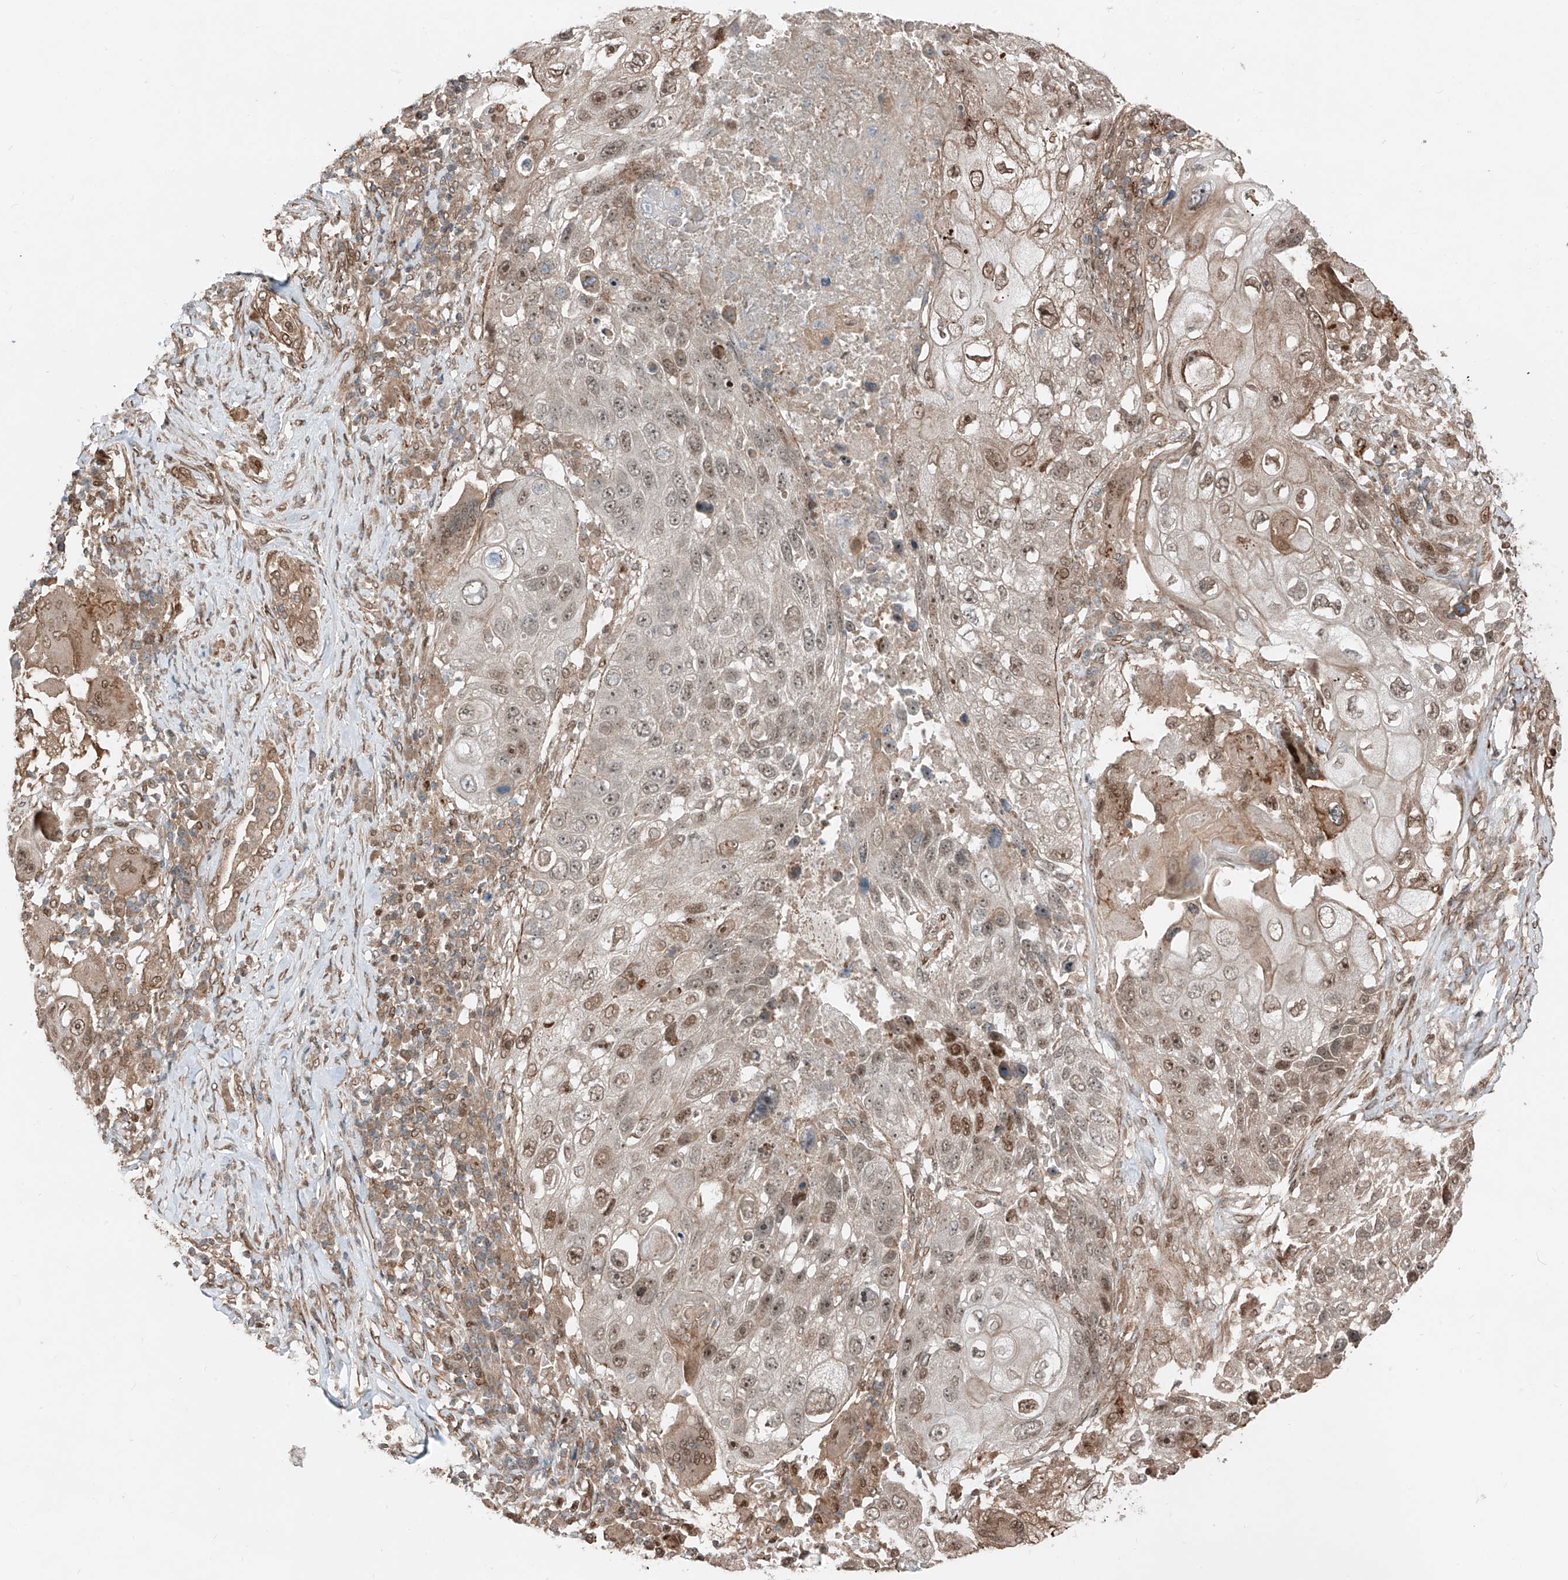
{"staining": {"intensity": "moderate", "quantity": "<25%", "location": "cytoplasmic/membranous,nuclear"}, "tissue": "lung cancer", "cell_type": "Tumor cells", "image_type": "cancer", "snomed": [{"axis": "morphology", "description": "Squamous cell carcinoma, NOS"}, {"axis": "topography", "description": "Lung"}], "caption": "Protein staining of lung cancer tissue exhibits moderate cytoplasmic/membranous and nuclear expression in about <25% of tumor cells. The protein of interest is shown in brown color, while the nuclei are stained blue.", "gene": "CEP162", "patient": {"sex": "male", "age": 61}}